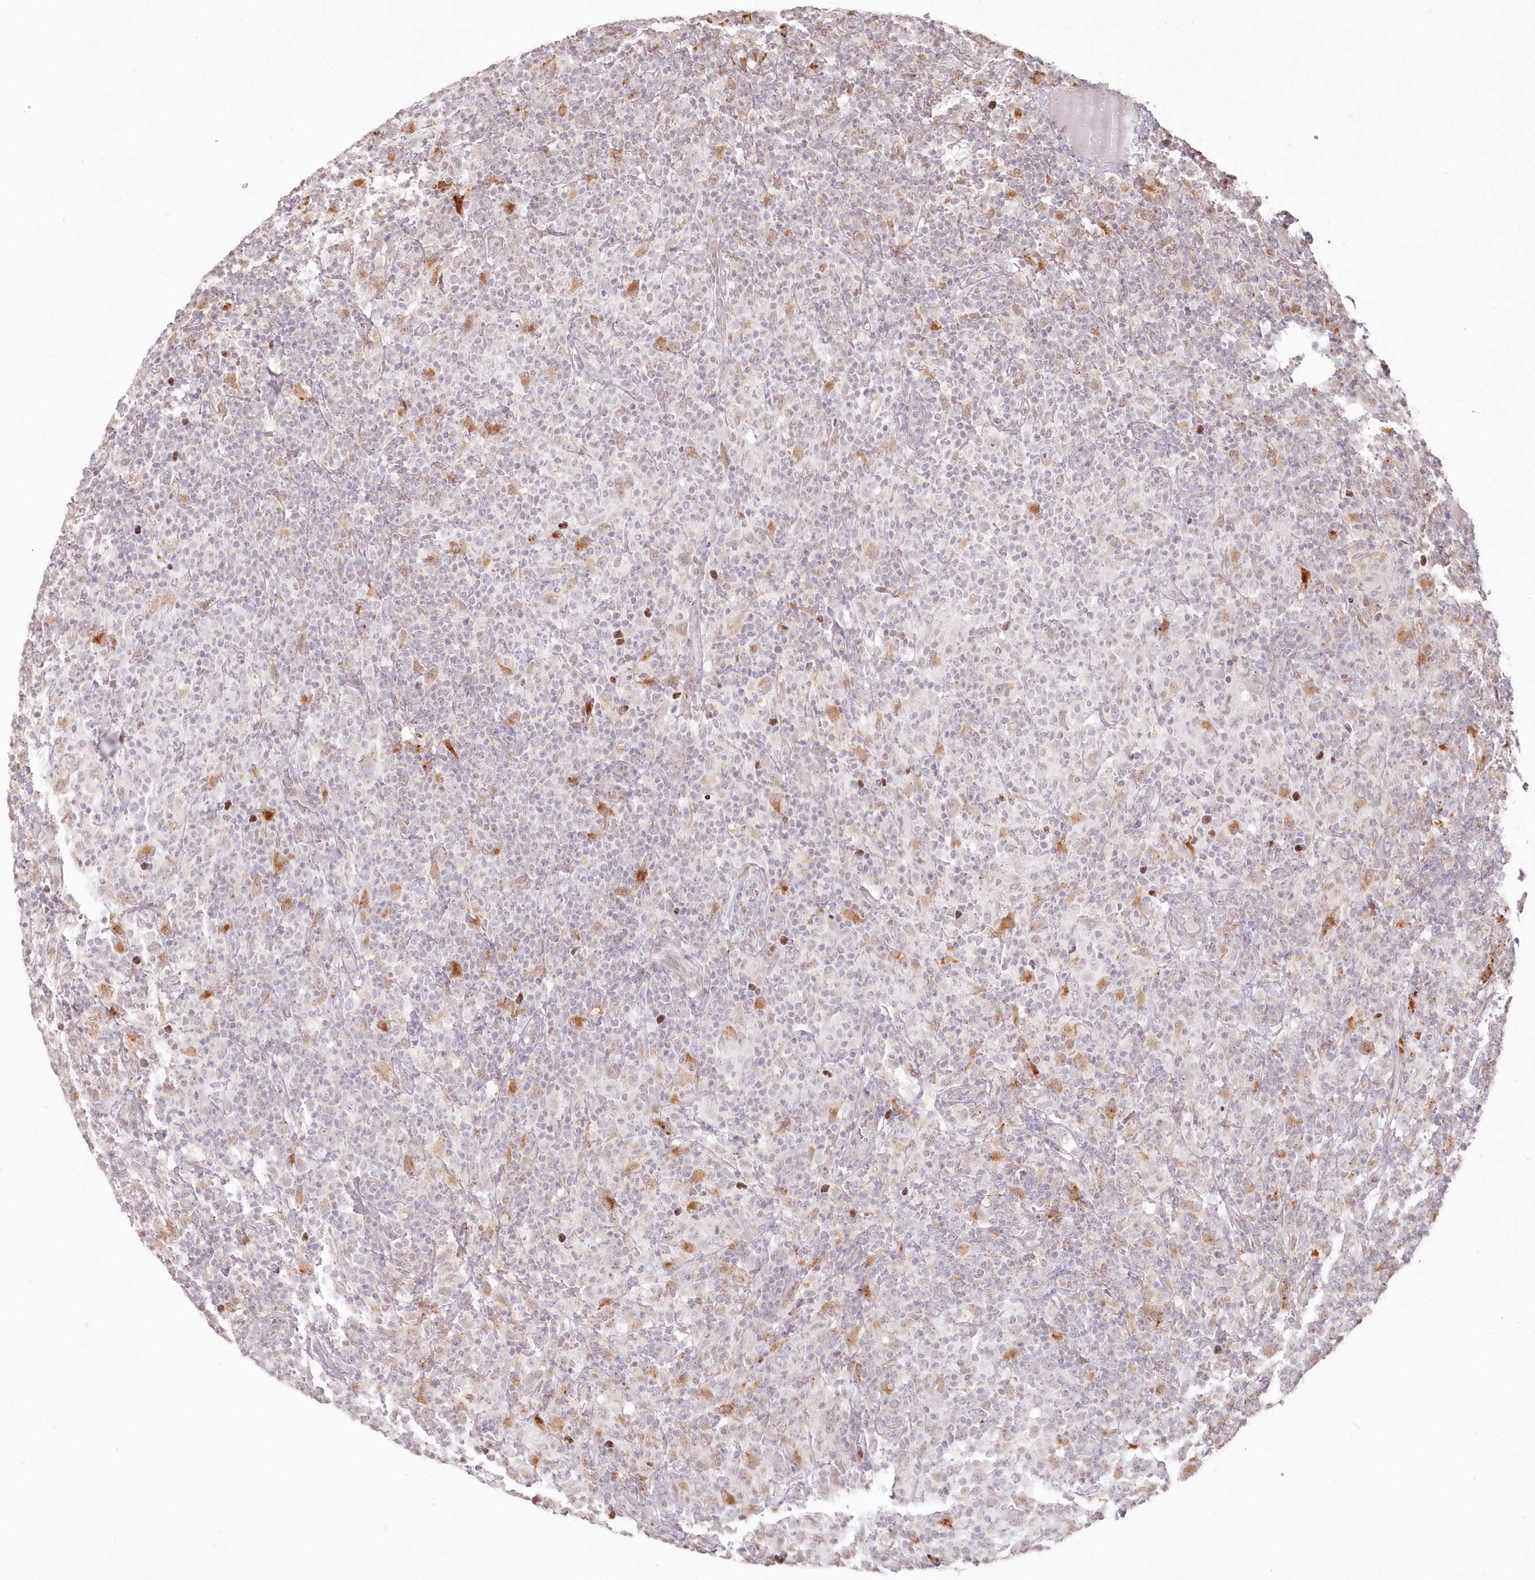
{"staining": {"intensity": "negative", "quantity": "none", "location": "none"}, "tissue": "lymphoma", "cell_type": "Tumor cells", "image_type": "cancer", "snomed": [{"axis": "morphology", "description": "Hodgkin's disease, NOS"}, {"axis": "topography", "description": "Lymph node"}], "caption": "Tumor cells are negative for brown protein staining in lymphoma.", "gene": "ARSB", "patient": {"sex": "male", "age": 70}}